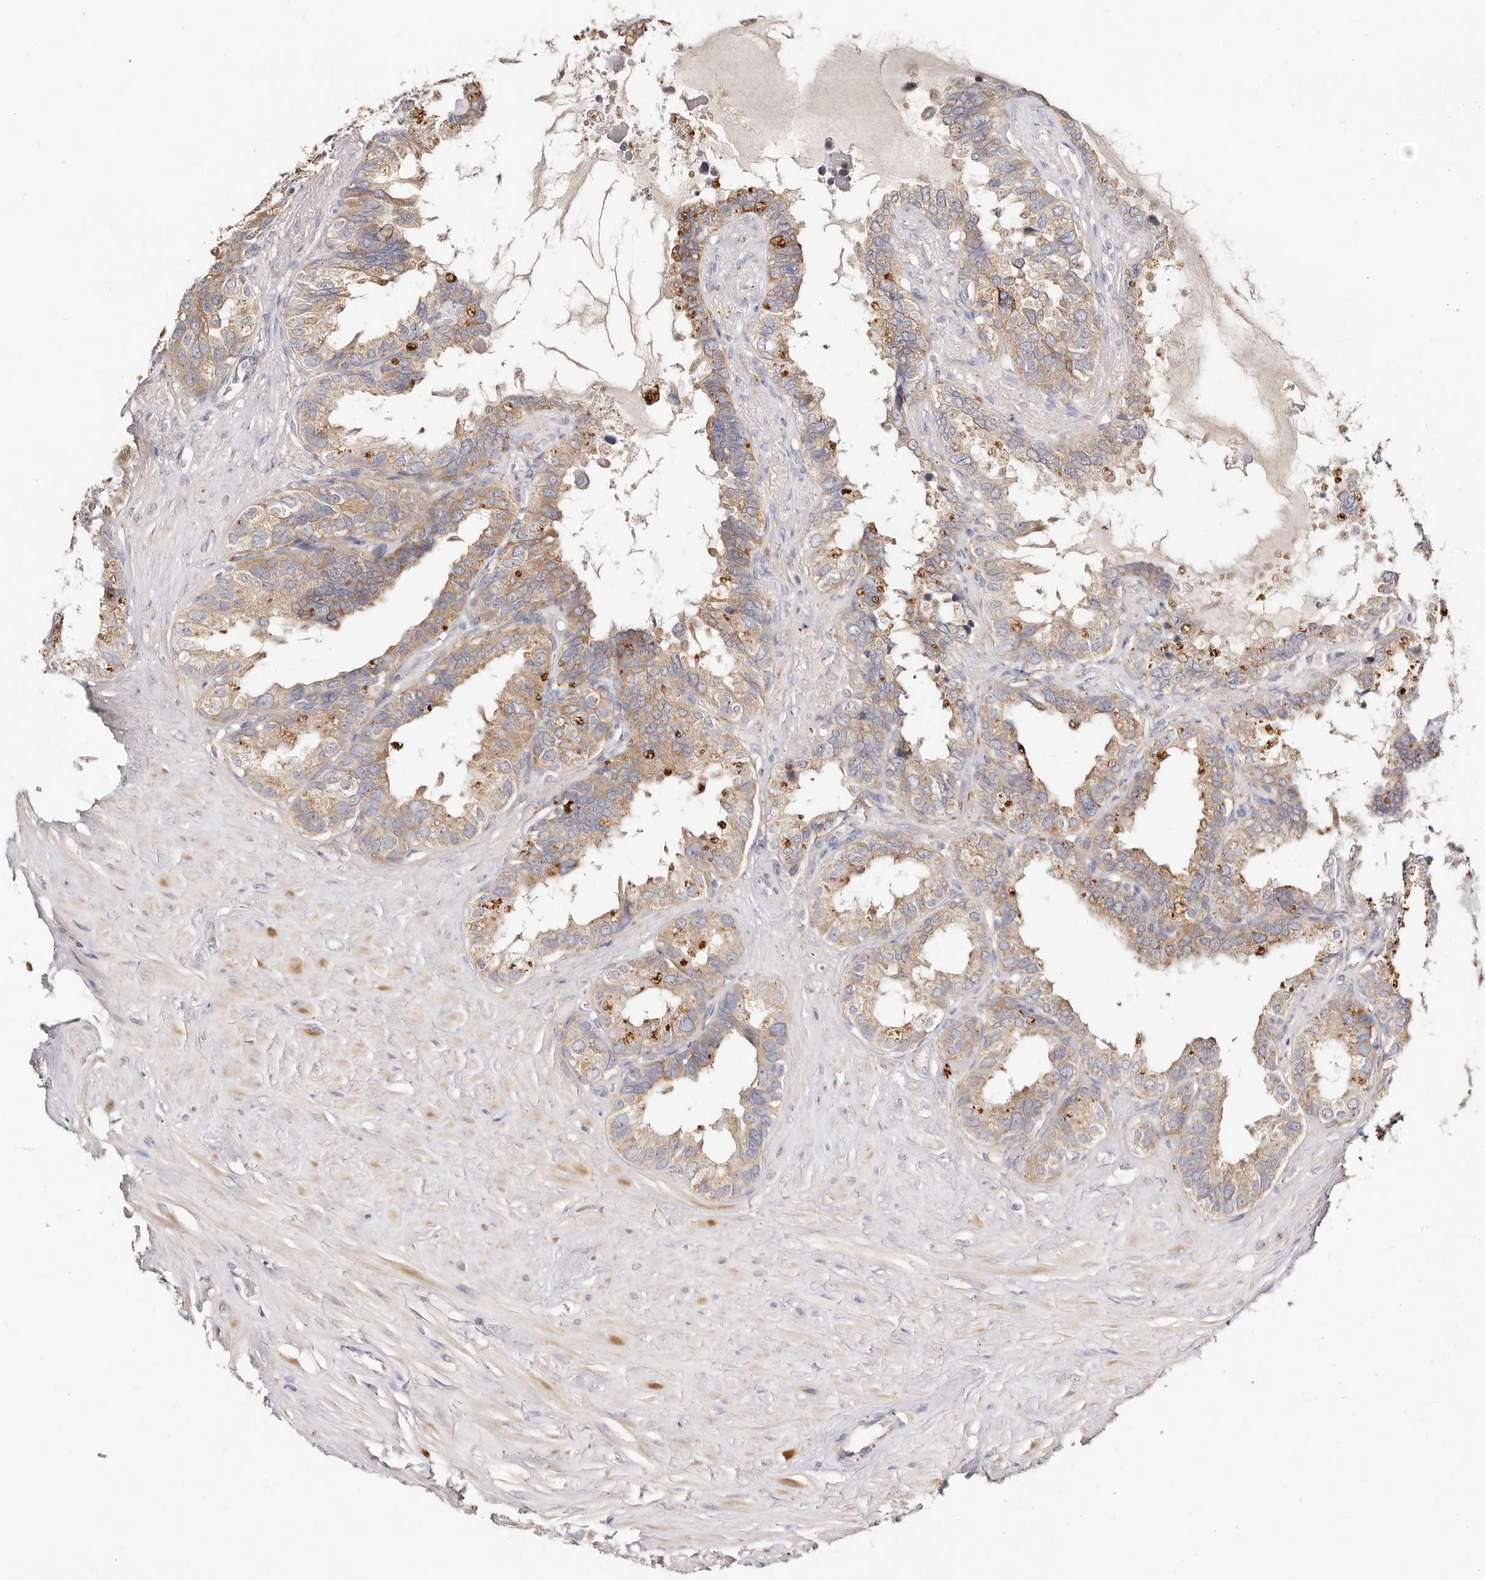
{"staining": {"intensity": "moderate", "quantity": ">75%", "location": "cytoplasmic/membranous"}, "tissue": "seminal vesicle", "cell_type": "Glandular cells", "image_type": "normal", "snomed": [{"axis": "morphology", "description": "Normal tissue, NOS"}, {"axis": "topography", "description": "Seminal veicle"}], "caption": "Approximately >75% of glandular cells in benign human seminal vesicle reveal moderate cytoplasmic/membranous protein positivity as visualized by brown immunohistochemical staining.", "gene": "VIPAS39", "patient": {"sex": "male", "age": 80}}